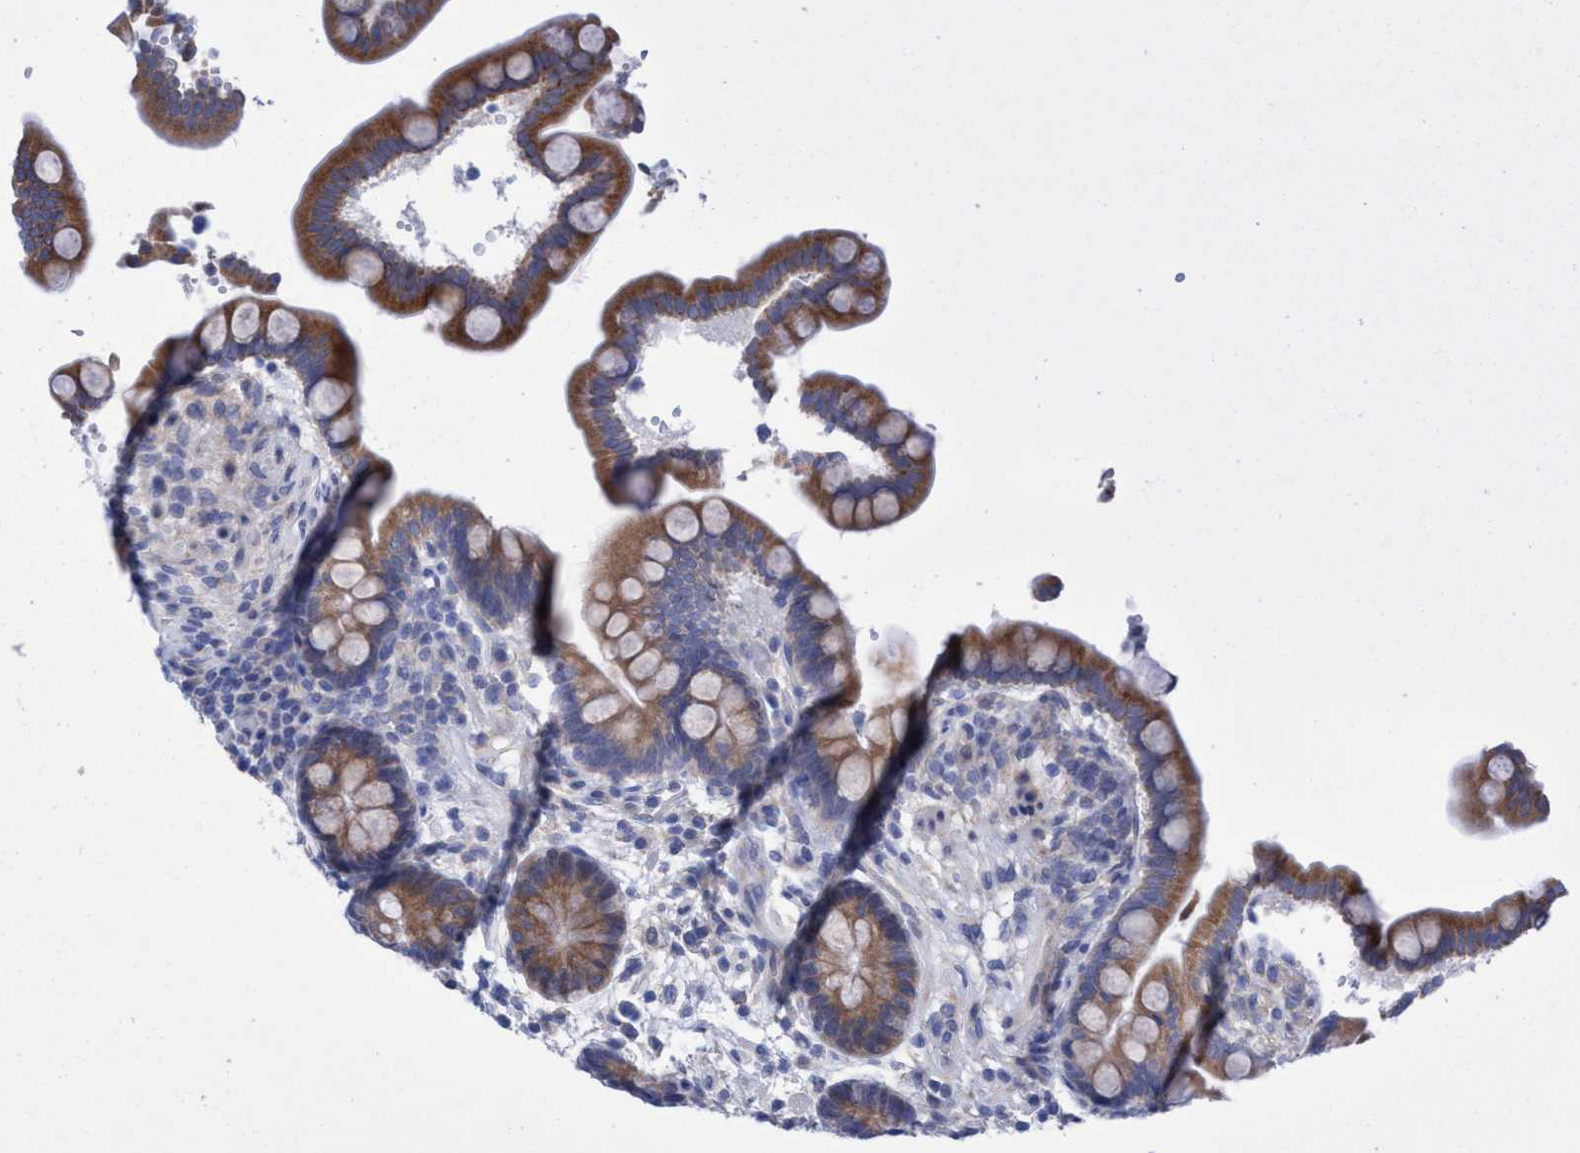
{"staining": {"intensity": "negative", "quantity": "none", "location": "none"}, "tissue": "colon", "cell_type": "Endothelial cells", "image_type": "normal", "snomed": [{"axis": "morphology", "description": "Normal tissue, NOS"}, {"axis": "topography", "description": "Colon"}], "caption": "Immunohistochemical staining of unremarkable human colon exhibits no significant expression in endothelial cells. (Stains: DAB IHC with hematoxylin counter stain, Microscopy: brightfield microscopy at high magnification).", "gene": "RSAD1", "patient": {"sex": "male", "age": 73}}